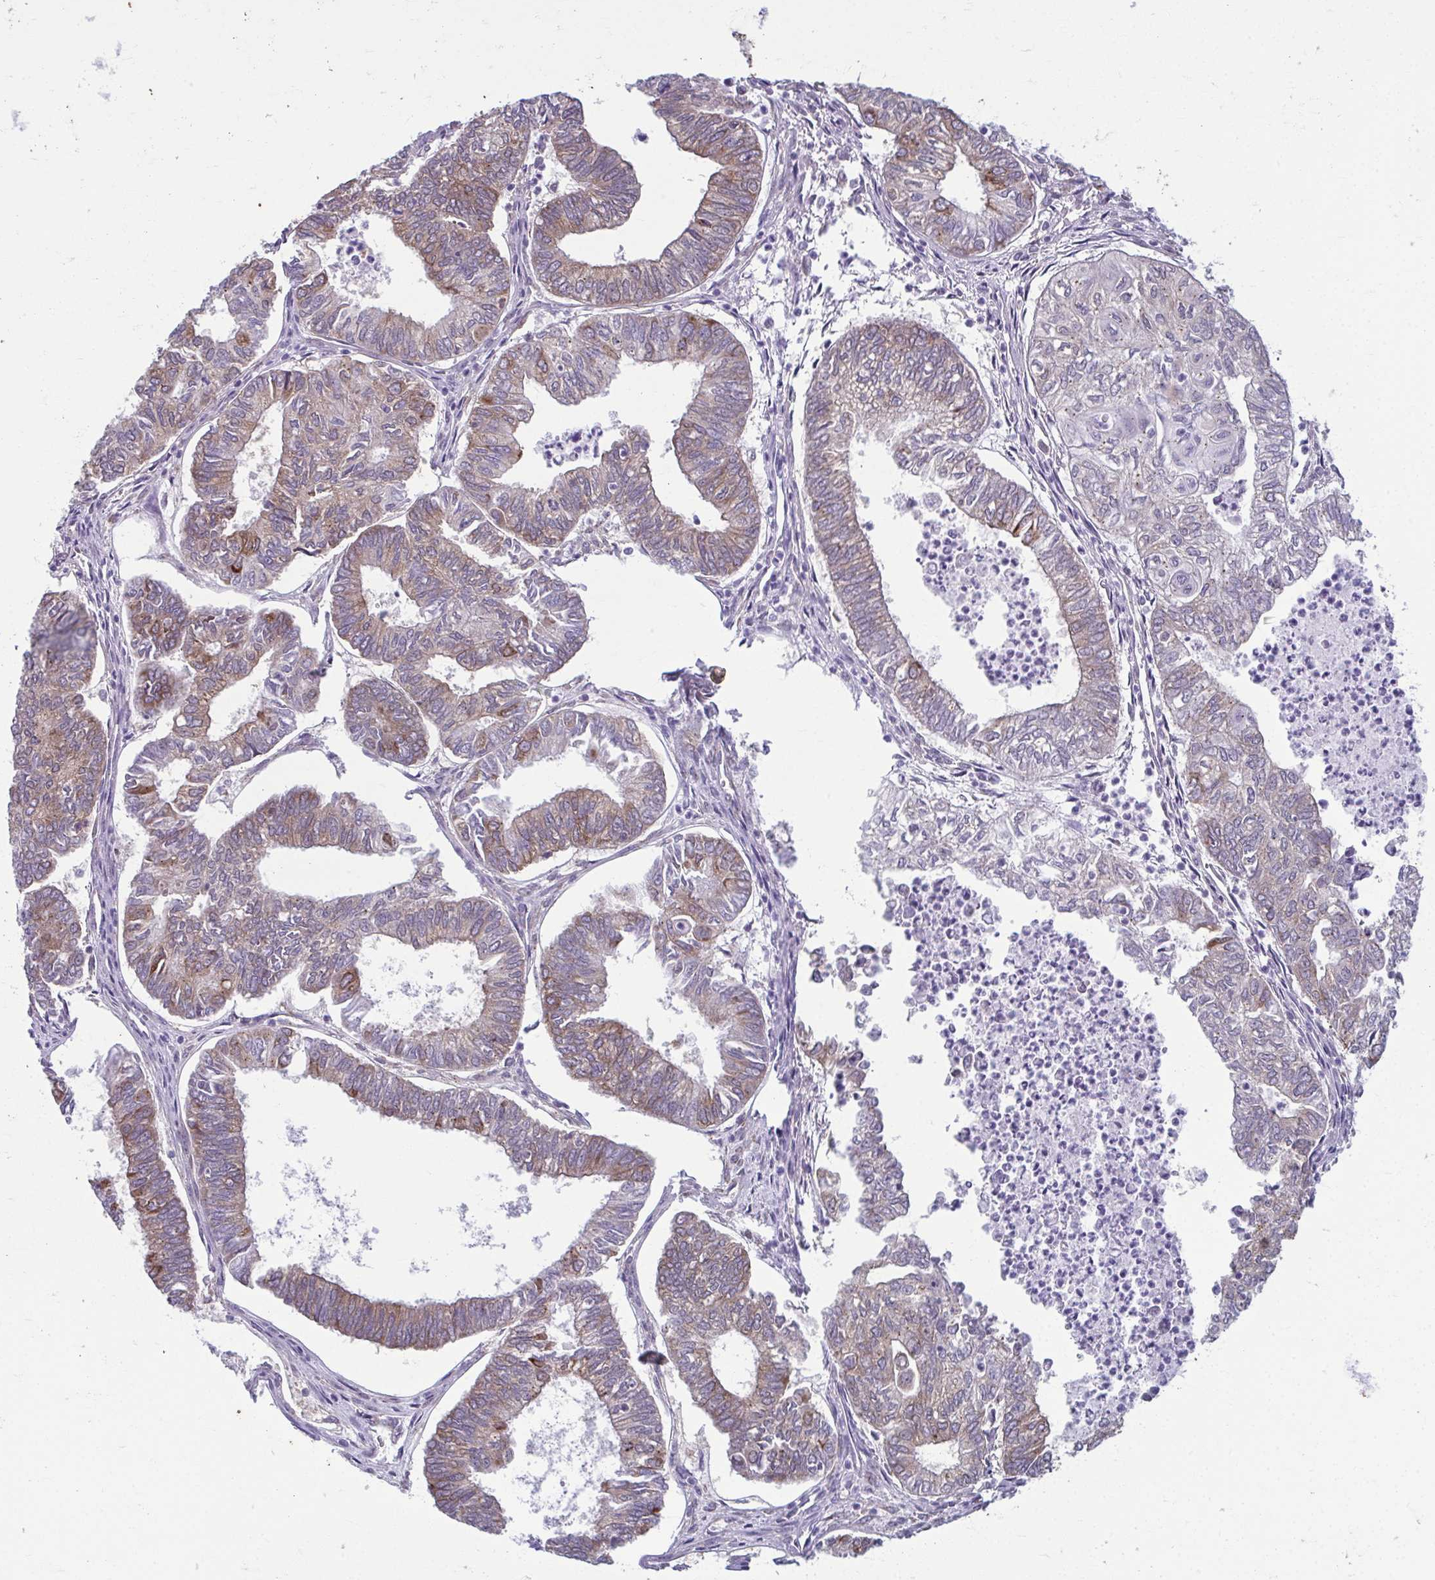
{"staining": {"intensity": "weak", "quantity": ">75%", "location": "cytoplasmic/membranous"}, "tissue": "ovarian cancer", "cell_type": "Tumor cells", "image_type": "cancer", "snomed": [{"axis": "morphology", "description": "Carcinoma, endometroid"}, {"axis": "topography", "description": "Ovary"}], "caption": "Immunohistochemistry (IHC) of human ovarian endometroid carcinoma reveals low levels of weak cytoplasmic/membranous expression in about >75% of tumor cells.", "gene": "TMEM108", "patient": {"sex": "female", "age": 64}}